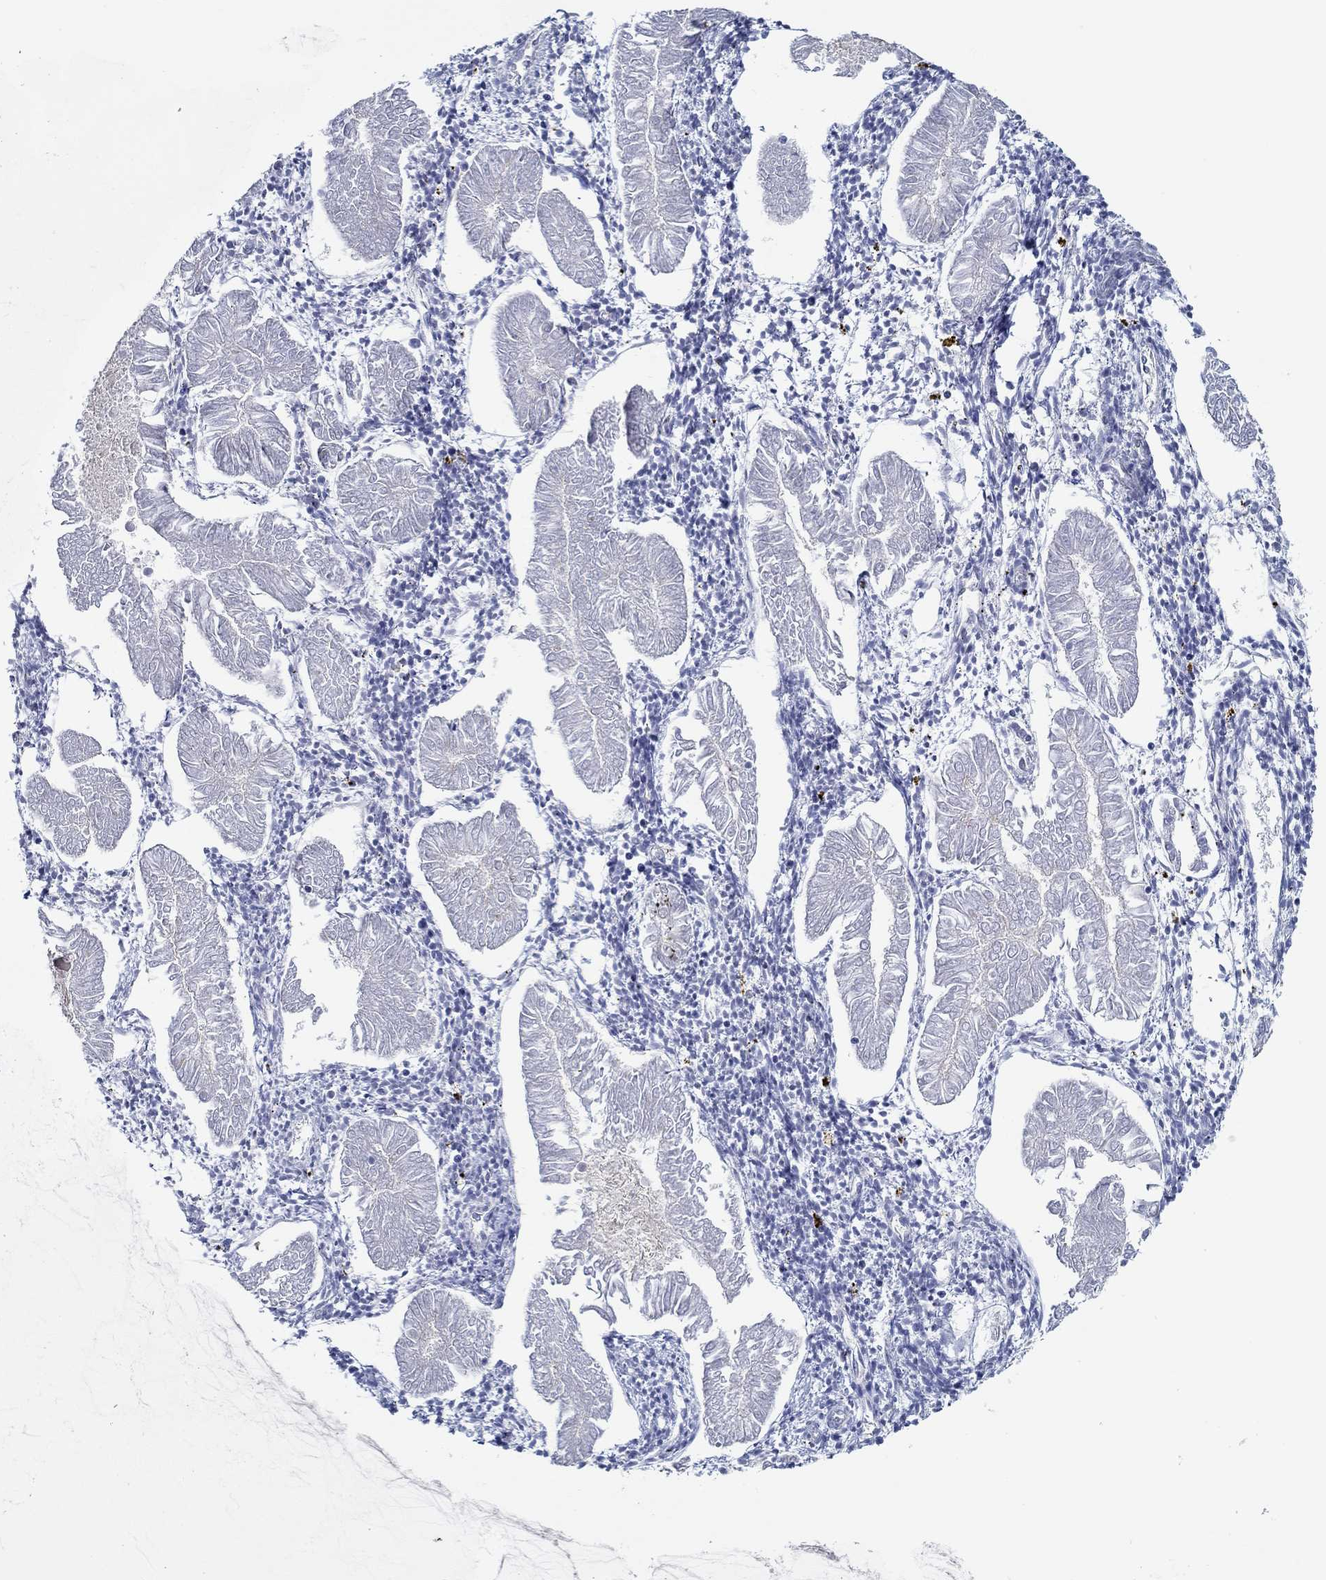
{"staining": {"intensity": "negative", "quantity": "none", "location": "none"}, "tissue": "endometrial cancer", "cell_type": "Tumor cells", "image_type": "cancer", "snomed": [{"axis": "morphology", "description": "Adenocarcinoma, NOS"}, {"axis": "topography", "description": "Endometrium"}], "caption": "Immunohistochemistry image of neoplastic tissue: human endometrial cancer (adenocarcinoma) stained with DAB displays no significant protein staining in tumor cells.", "gene": "CFAP61", "patient": {"sex": "female", "age": 53}}